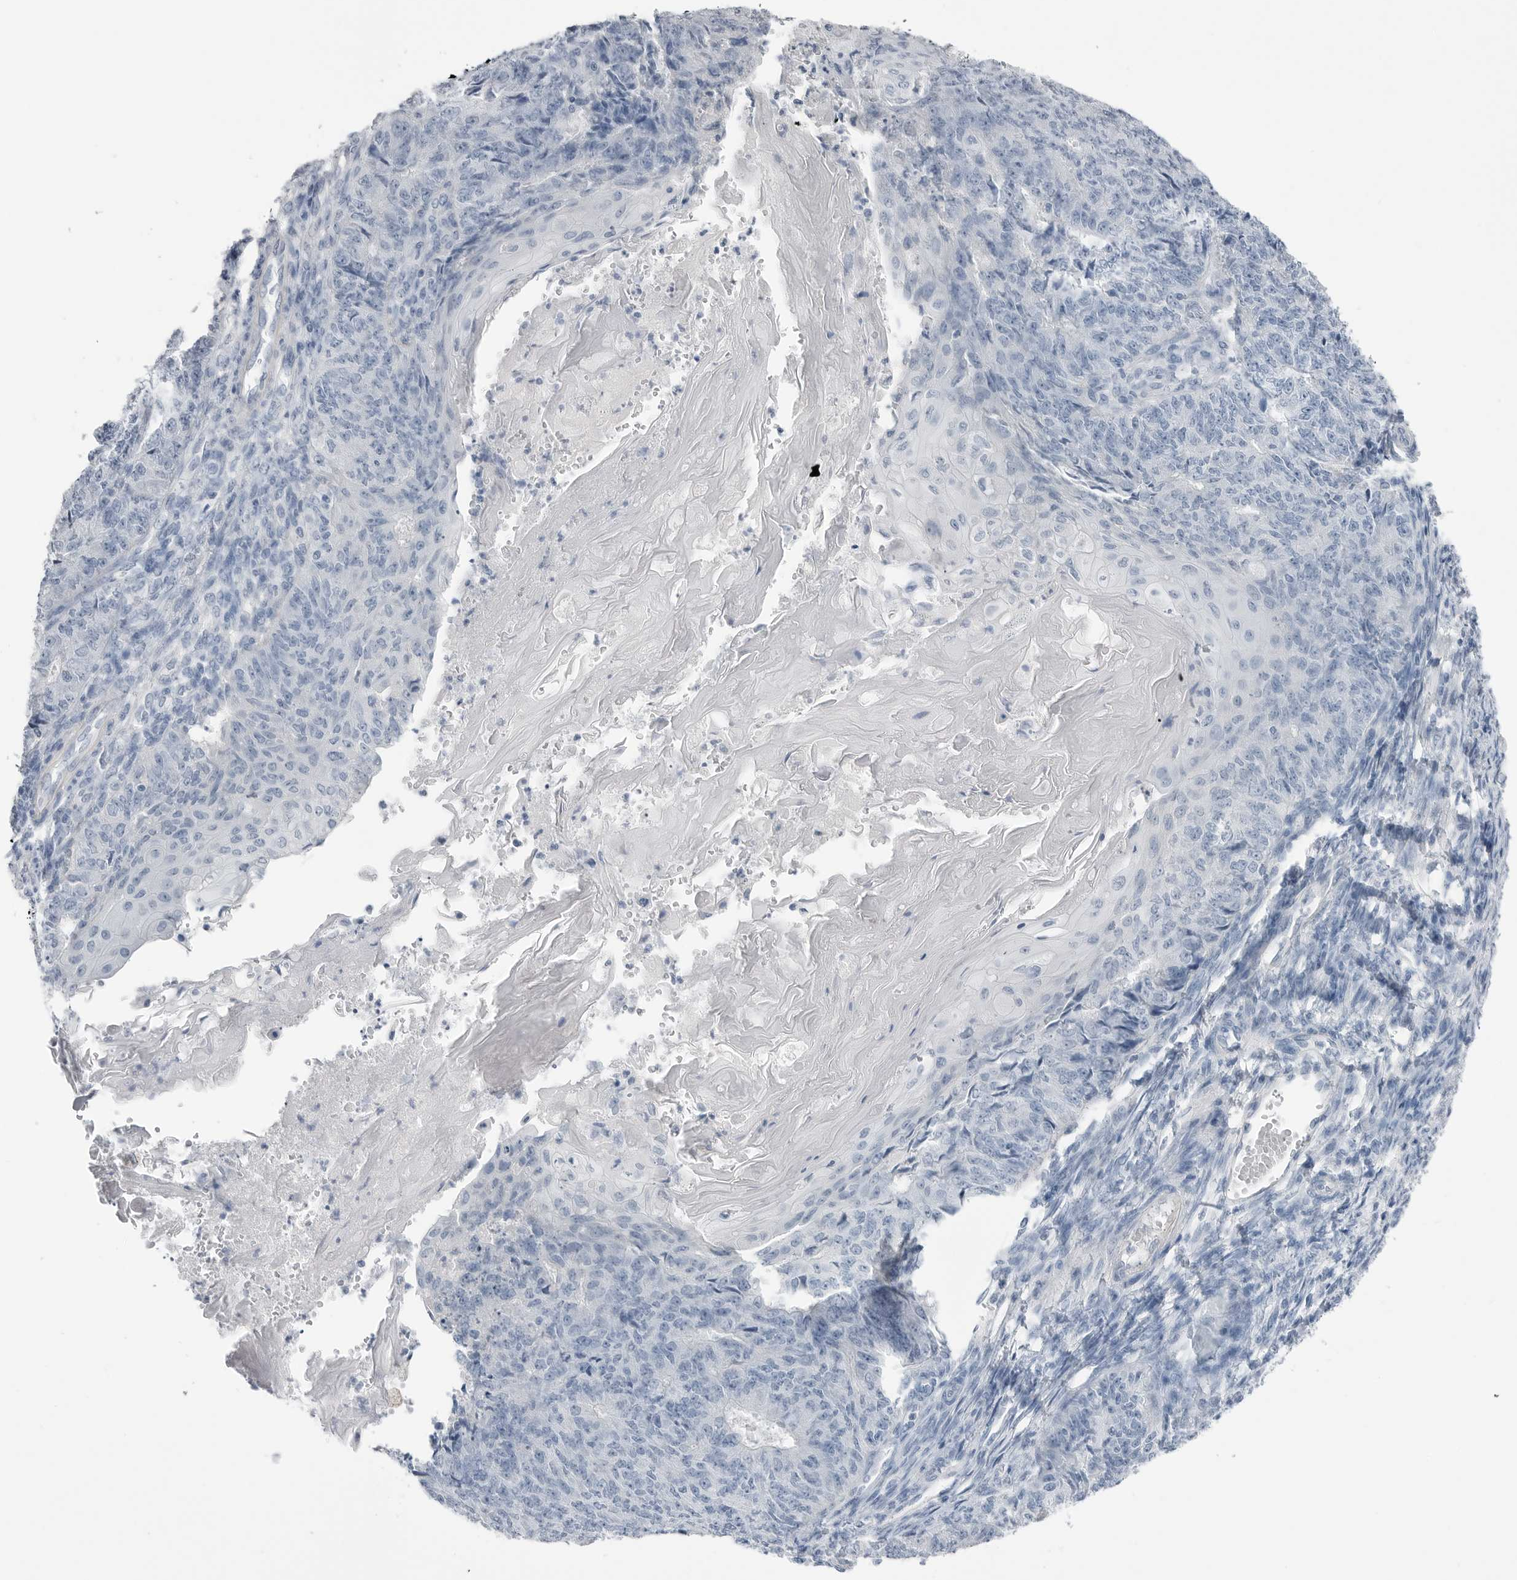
{"staining": {"intensity": "negative", "quantity": "none", "location": "none"}, "tissue": "endometrial cancer", "cell_type": "Tumor cells", "image_type": "cancer", "snomed": [{"axis": "morphology", "description": "Adenocarcinoma, NOS"}, {"axis": "topography", "description": "Endometrium"}], "caption": "The micrograph exhibits no significant staining in tumor cells of endometrial cancer (adenocarcinoma). (Brightfield microscopy of DAB IHC at high magnification).", "gene": "ABHD12", "patient": {"sex": "female", "age": 32}}